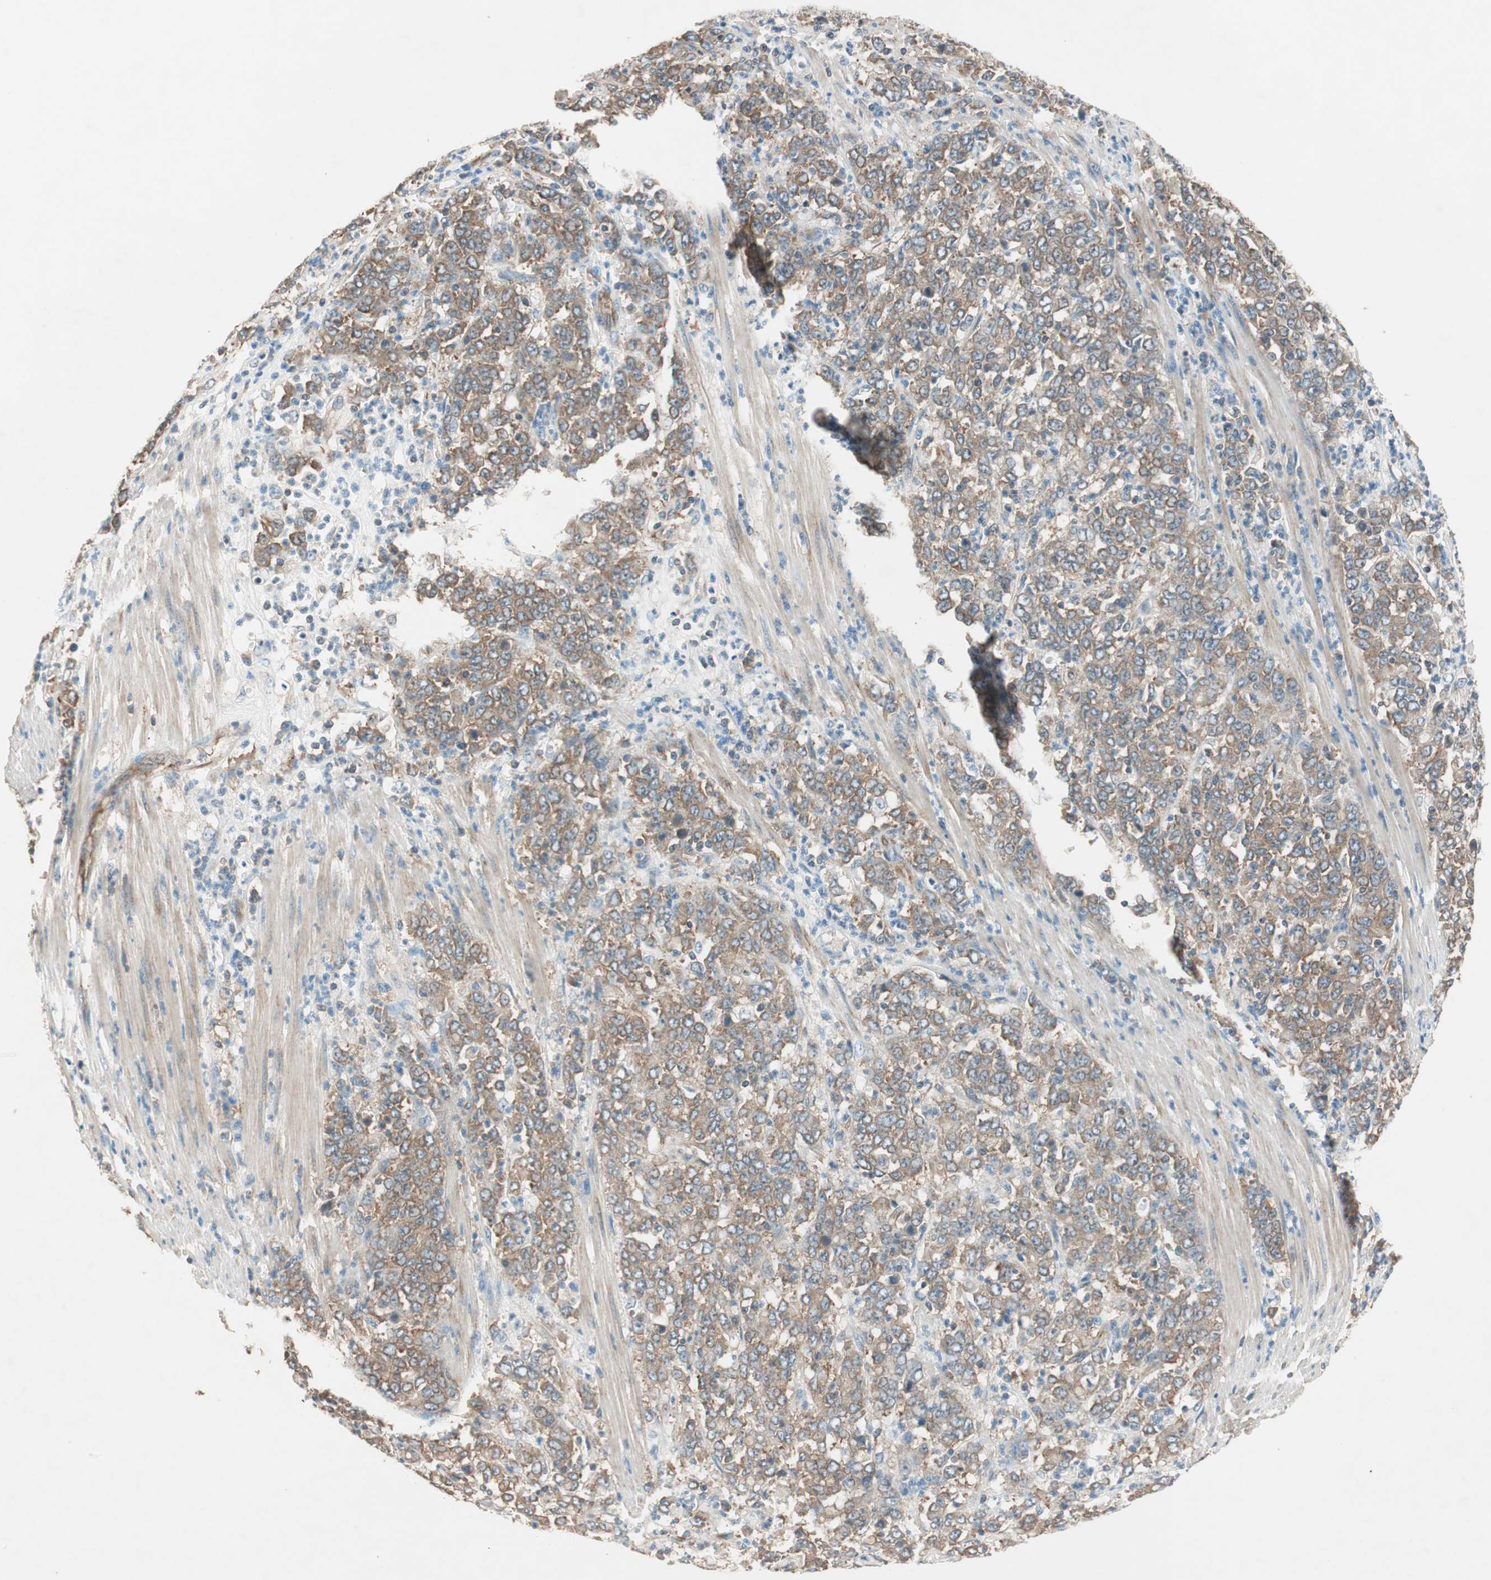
{"staining": {"intensity": "moderate", "quantity": ">75%", "location": "cytoplasmic/membranous"}, "tissue": "stomach cancer", "cell_type": "Tumor cells", "image_type": "cancer", "snomed": [{"axis": "morphology", "description": "Adenocarcinoma, NOS"}, {"axis": "topography", "description": "Stomach, lower"}], "caption": "Protein positivity by immunohistochemistry shows moderate cytoplasmic/membranous expression in about >75% of tumor cells in stomach cancer.", "gene": "CC2D1A", "patient": {"sex": "female", "age": 71}}